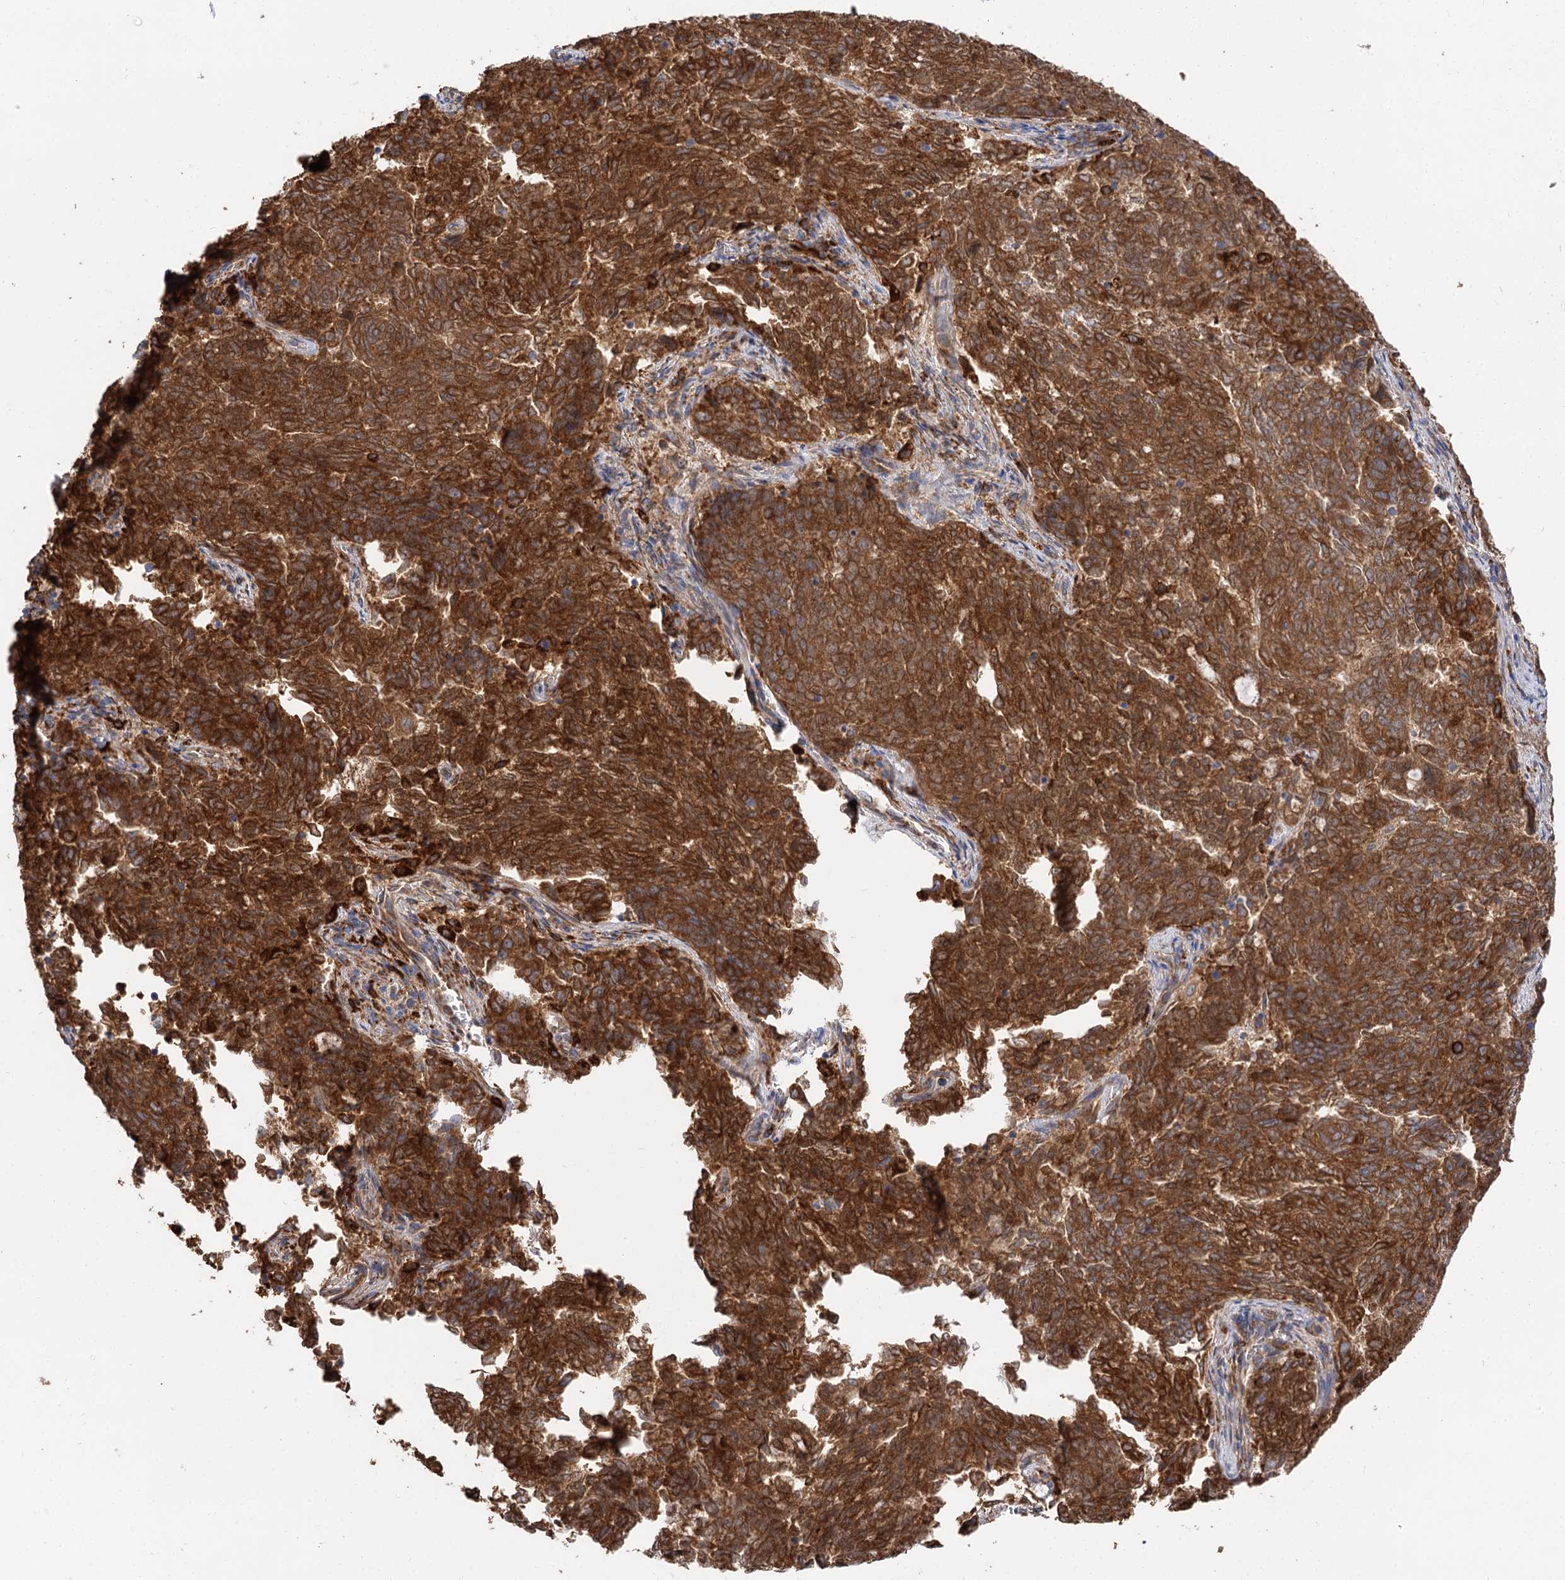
{"staining": {"intensity": "strong", "quantity": ">75%", "location": "cytoplasmic/membranous"}, "tissue": "endometrial cancer", "cell_type": "Tumor cells", "image_type": "cancer", "snomed": [{"axis": "morphology", "description": "Adenocarcinoma, NOS"}, {"axis": "topography", "description": "Endometrium"}], "caption": "Tumor cells show high levels of strong cytoplasmic/membranous positivity in approximately >75% of cells in endometrial cancer (adenocarcinoma).", "gene": "PPIP5K2", "patient": {"sex": "female", "age": 80}}